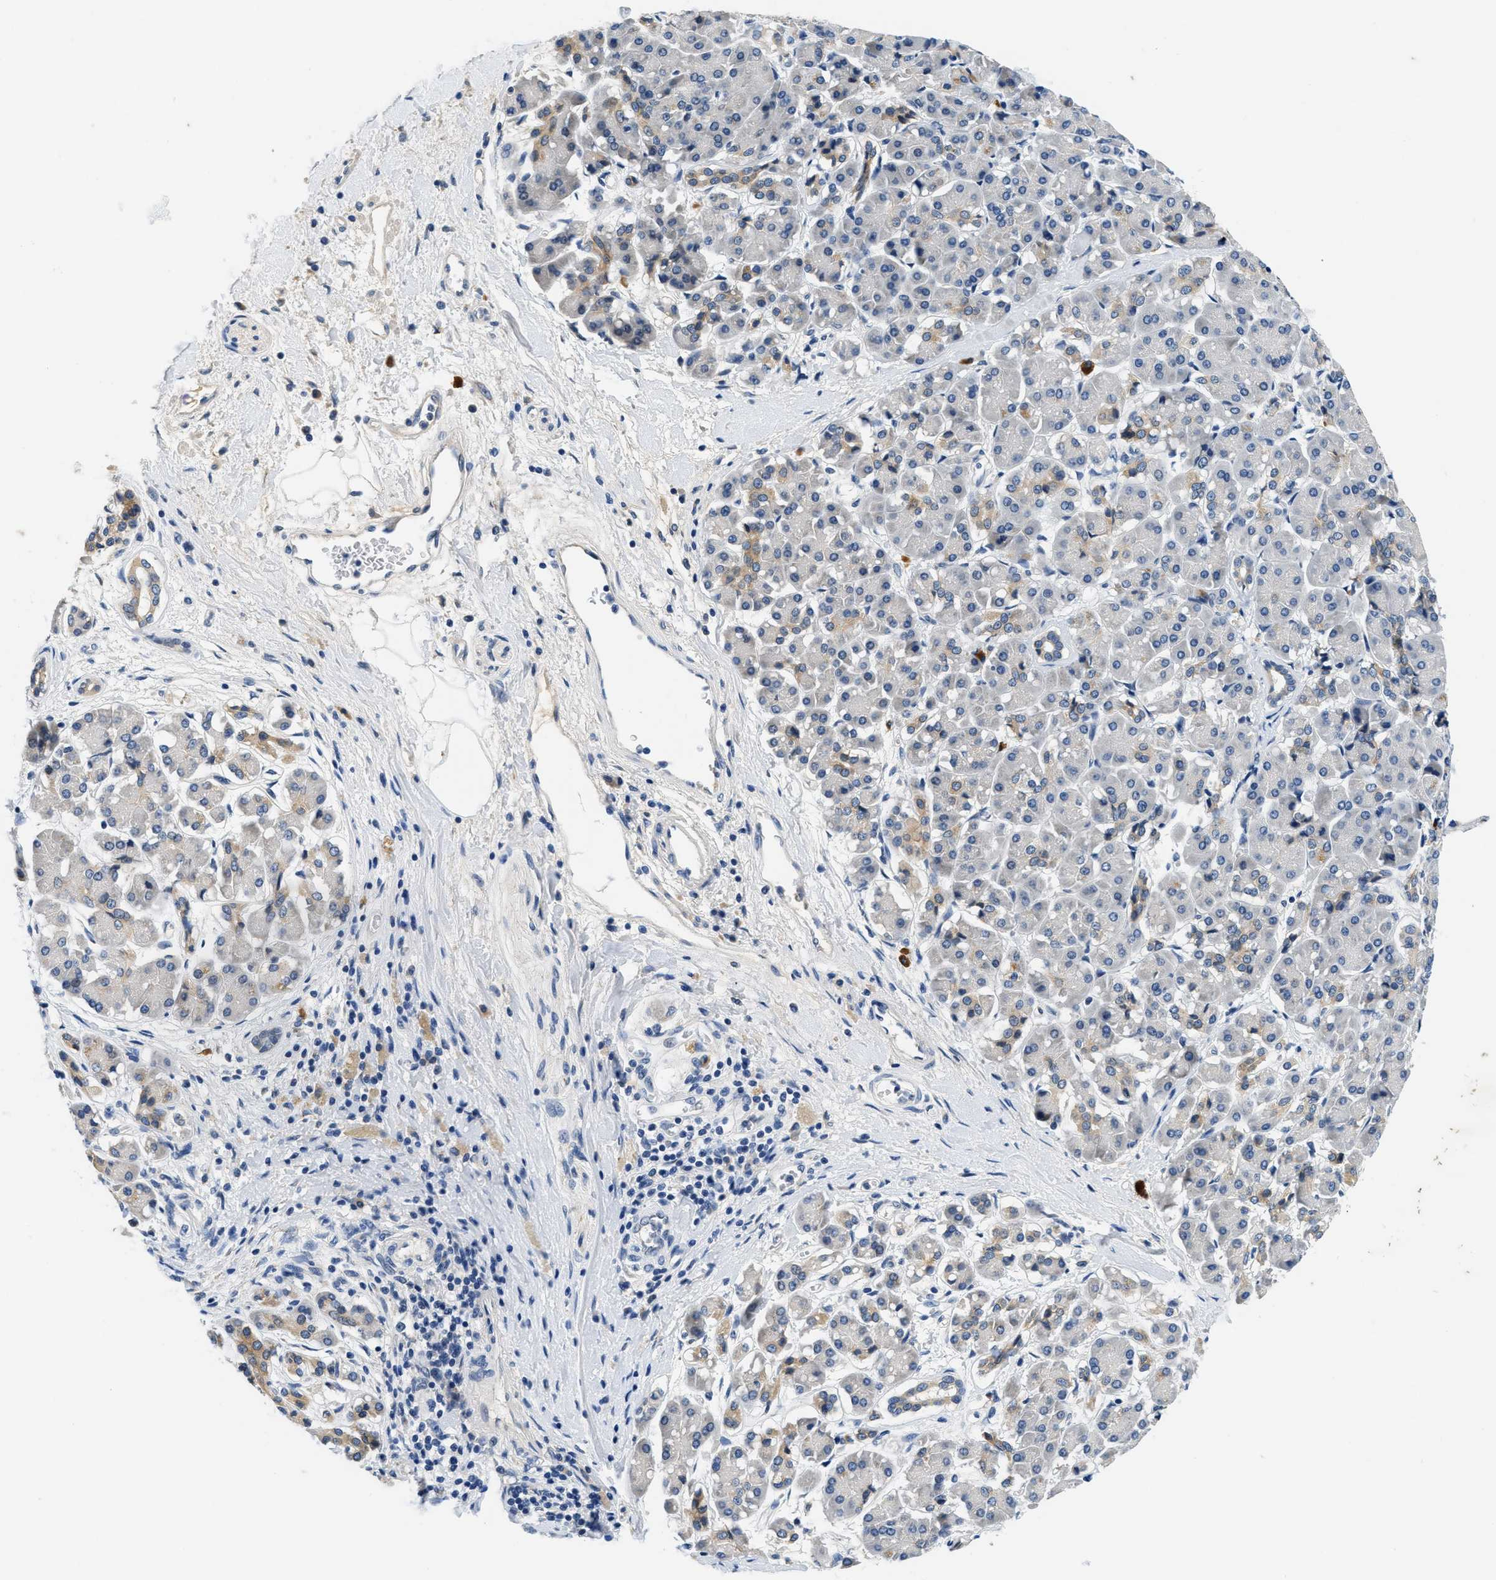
{"staining": {"intensity": "weak", "quantity": "<25%", "location": "cytoplasmic/membranous"}, "tissue": "pancreatic cancer", "cell_type": "Tumor cells", "image_type": "cancer", "snomed": [{"axis": "morphology", "description": "Adenocarcinoma, NOS"}, {"axis": "topography", "description": "Pancreas"}], "caption": "Human pancreatic adenocarcinoma stained for a protein using immunohistochemistry displays no positivity in tumor cells.", "gene": "ALDH3A2", "patient": {"sex": "male", "age": 55}}